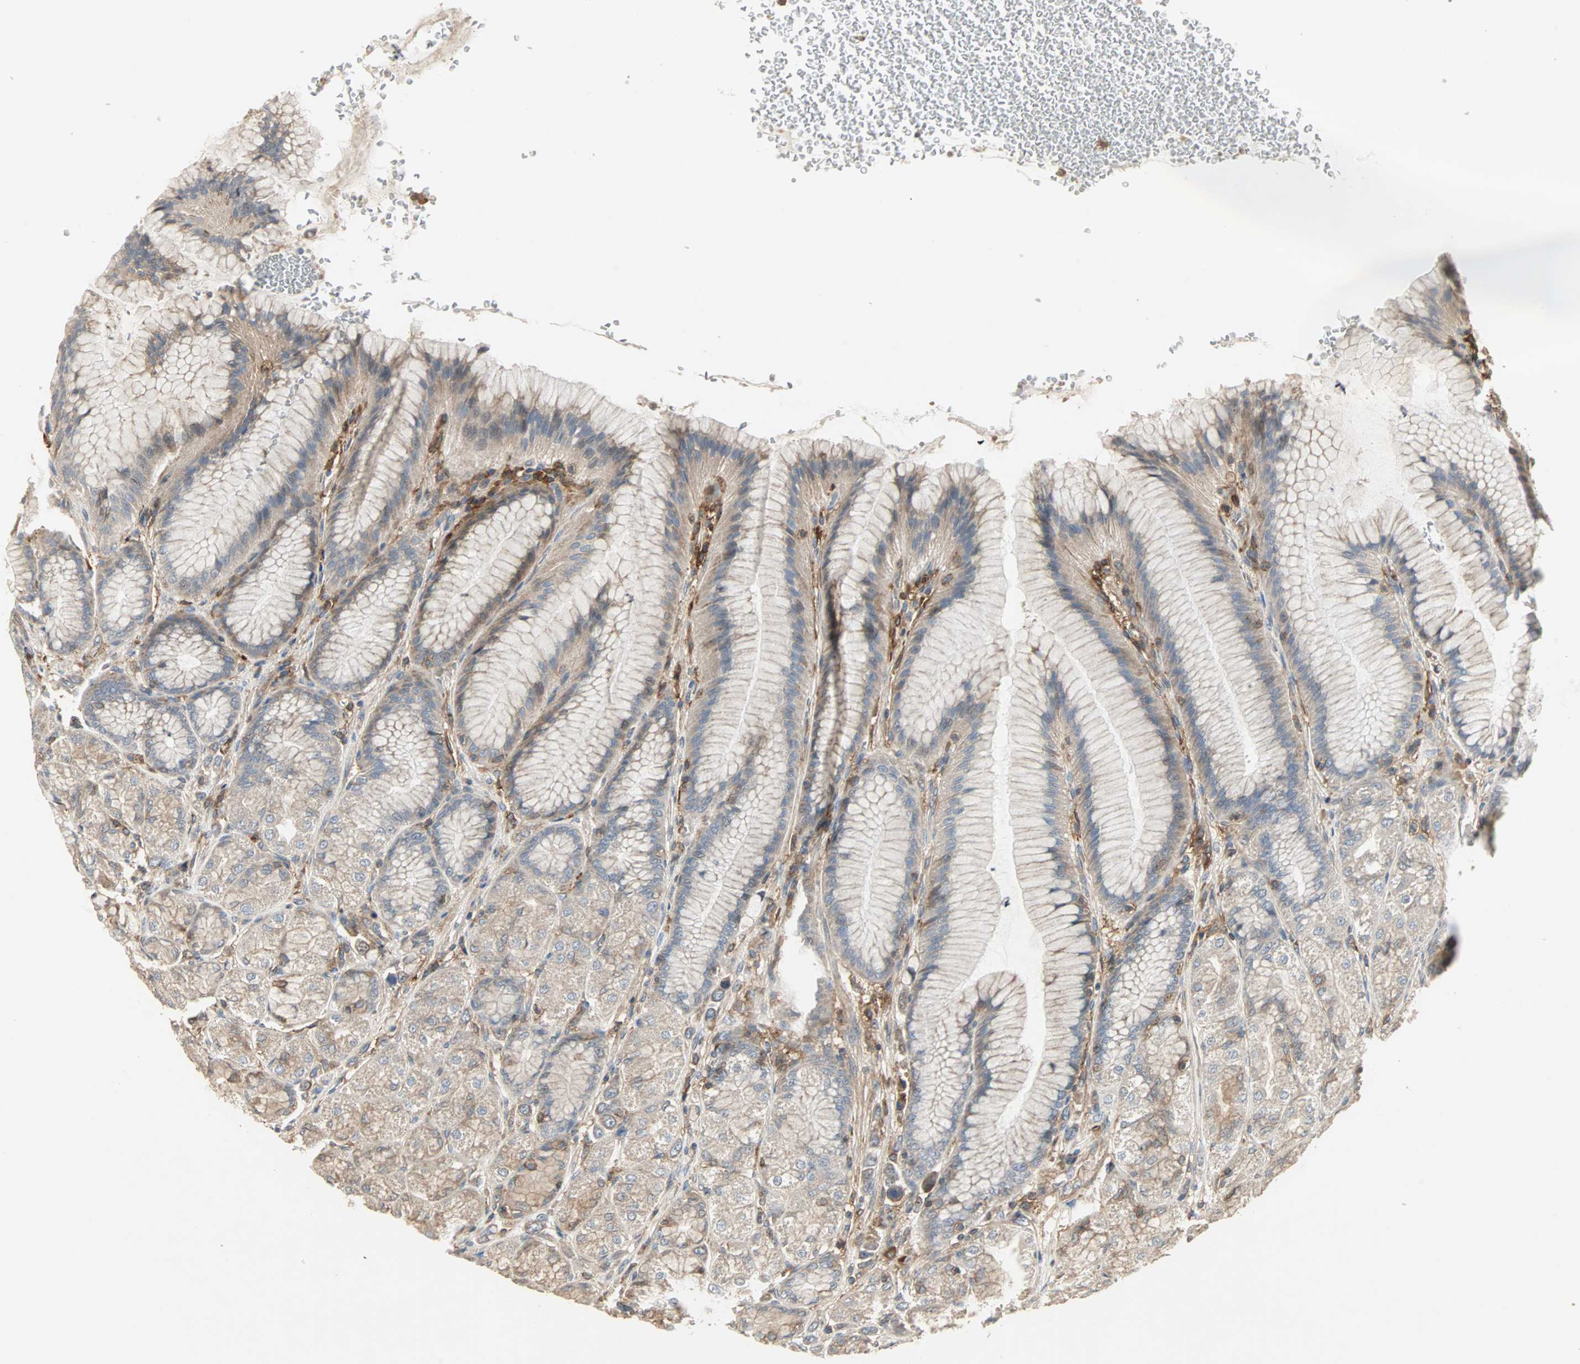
{"staining": {"intensity": "weak", "quantity": ">75%", "location": "cytoplasmic/membranous"}, "tissue": "stomach", "cell_type": "Glandular cells", "image_type": "normal", "snomed": [{"axis": "morphology", "description": "Normal tissue, NOS"}, {"axis": "morphology", "description": "Adenocarcinoma, NOS"}, {"axis": "topography", "description": "Stomach"}, {"axis": "topography", "description": "Stomach, lower"}], "caption": "High-magnification brightfield microscopy of unremarkable stomach stained with DAB (brown) and counterstained with hematoxylin (blue). glandular cells exhibit weak cytoplasmic/membranous staining is appreciated in approximately>75% of cells.", "gene": "GNAI2", "patient": {"sex": "female", "age": 65}}